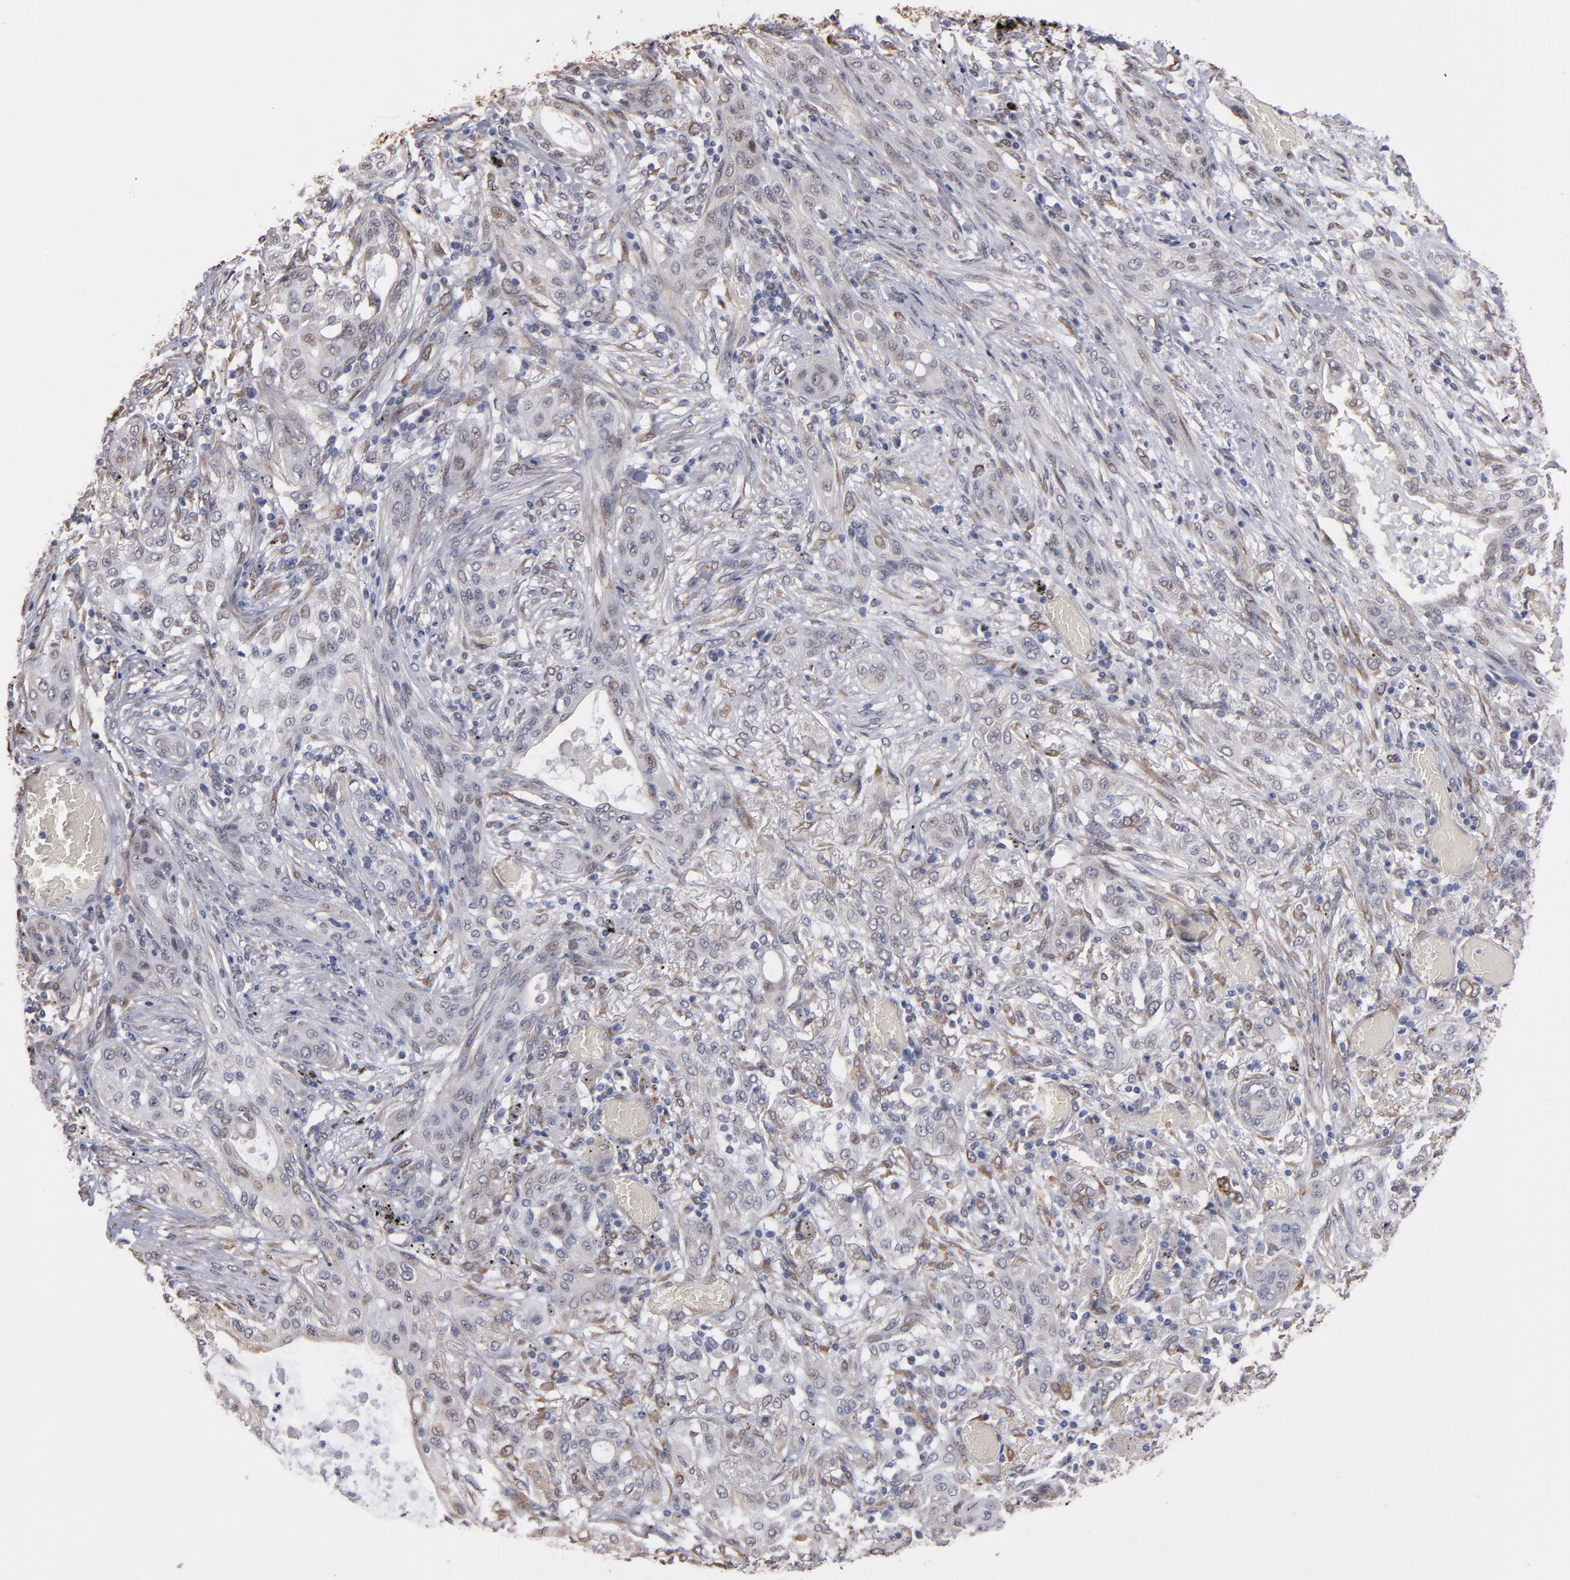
{"staining": {"intensity": "weak", "quantity": "25%-75%", "location": "cytoplasmic/membranous,nuclear"}, "tissue": "lung cancer", "cell_type": "Tumor cells", "image_type": "cancer", "snomed": [{"axis": "morphology", "description": "Squamous cell carcinoma, NOS"}, {"axis": "topography", "description": "Lung"}], "caption": "Lung cancer tissue shows weak cytoplasmic/membranous and nuclear positivity in about 25%-75% of tumor cells, visualized by immunohistochemistry.", "gene": "PGRMC1", "patient": {"sex": "female", "age": 47}}